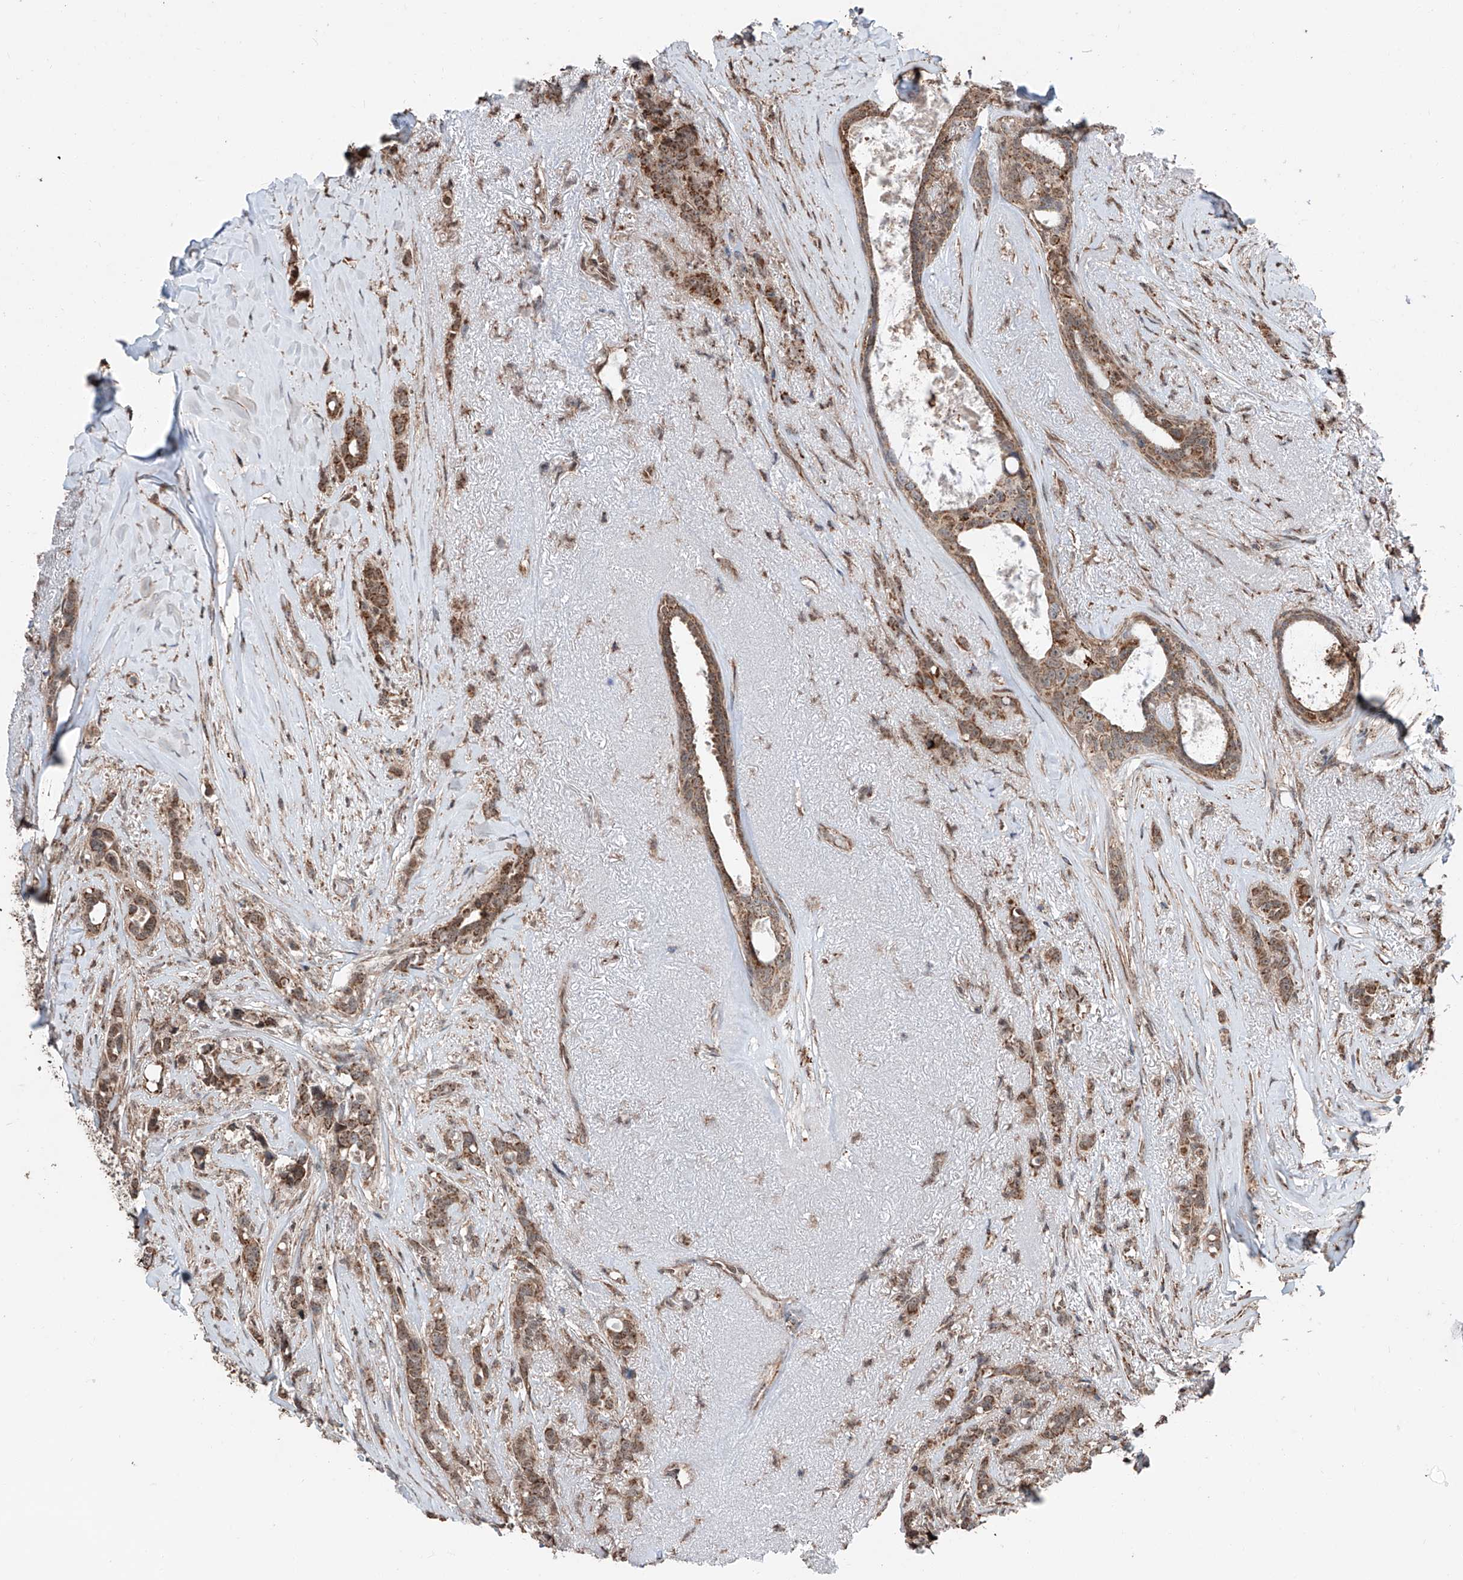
{"staining": {"intensity": "moderate", "quantity": ">75%", "location": "cytoplasmic/membranous"}, "tissue": "breast cancer", "cell_type": "Tumor cells", "image_type": "cancer", "snomed": [{"axis": "morphology", "description": "Lobular carcinoma"}, {"axis": "topography", "description": "Breast"}], "caption": "Breast cancer tissue displays moderate cytoplasmic/membranous positivity in approximately >75% of tumor cells, visualized by immunohistochemistry.", "gene": "ZNF445", "patient": {"sex": "female", "age": 51}}